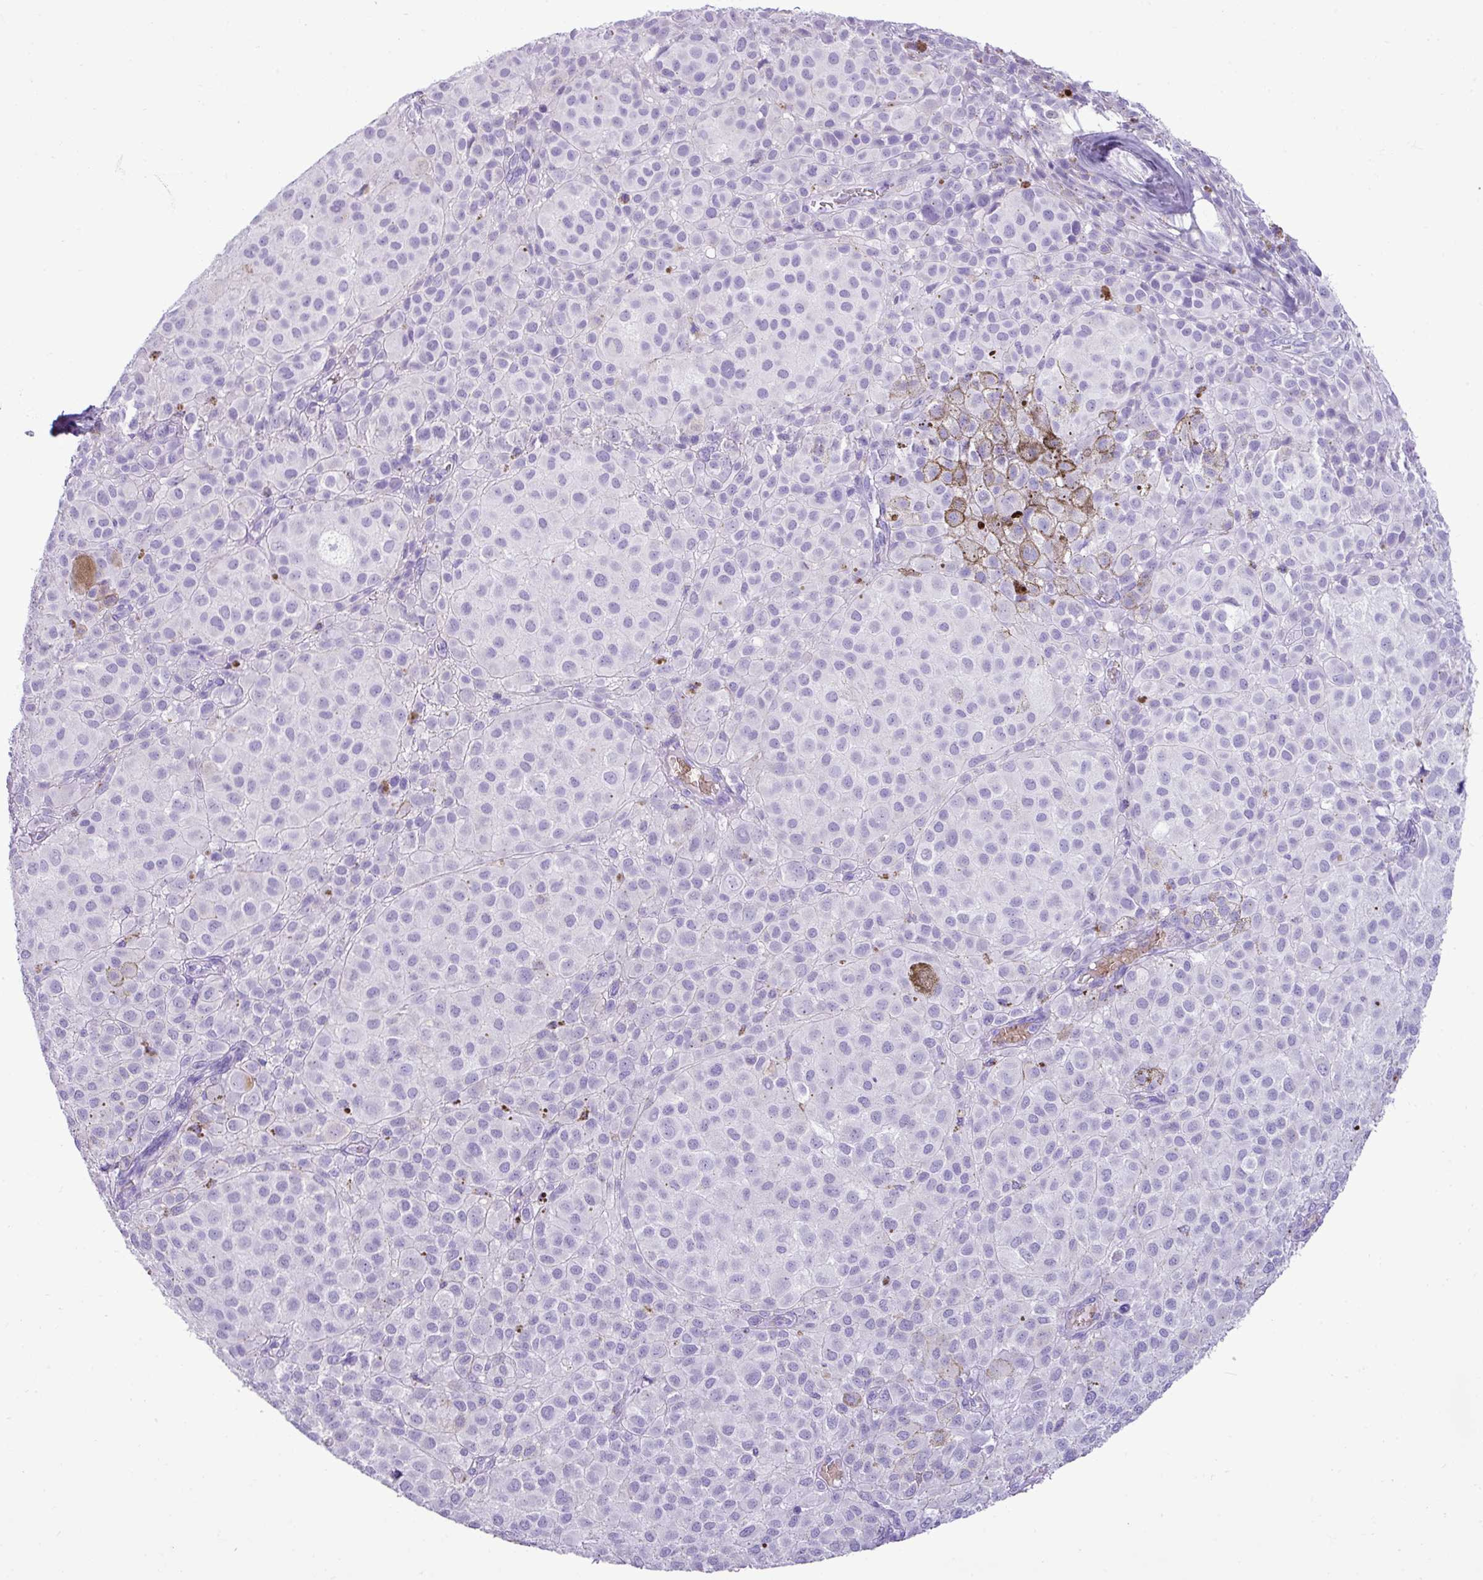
{"staining": {"intensity": "negative", "quantity": "none", "location": "none"}, "tissue": "melanoma", "cell_type": "Tumor cells", "image_type": "cancer", "snomed": [{"axis": "morphology", "description": "Malignant melanoma, NOS"}, {"axis": "topography", "description": "Skin"}], "caption": "There is no significant positivity in tumor cells of melanoma.", "gene": "ZSCAN5A", "patient": {"sex": "male", "age": 64}}